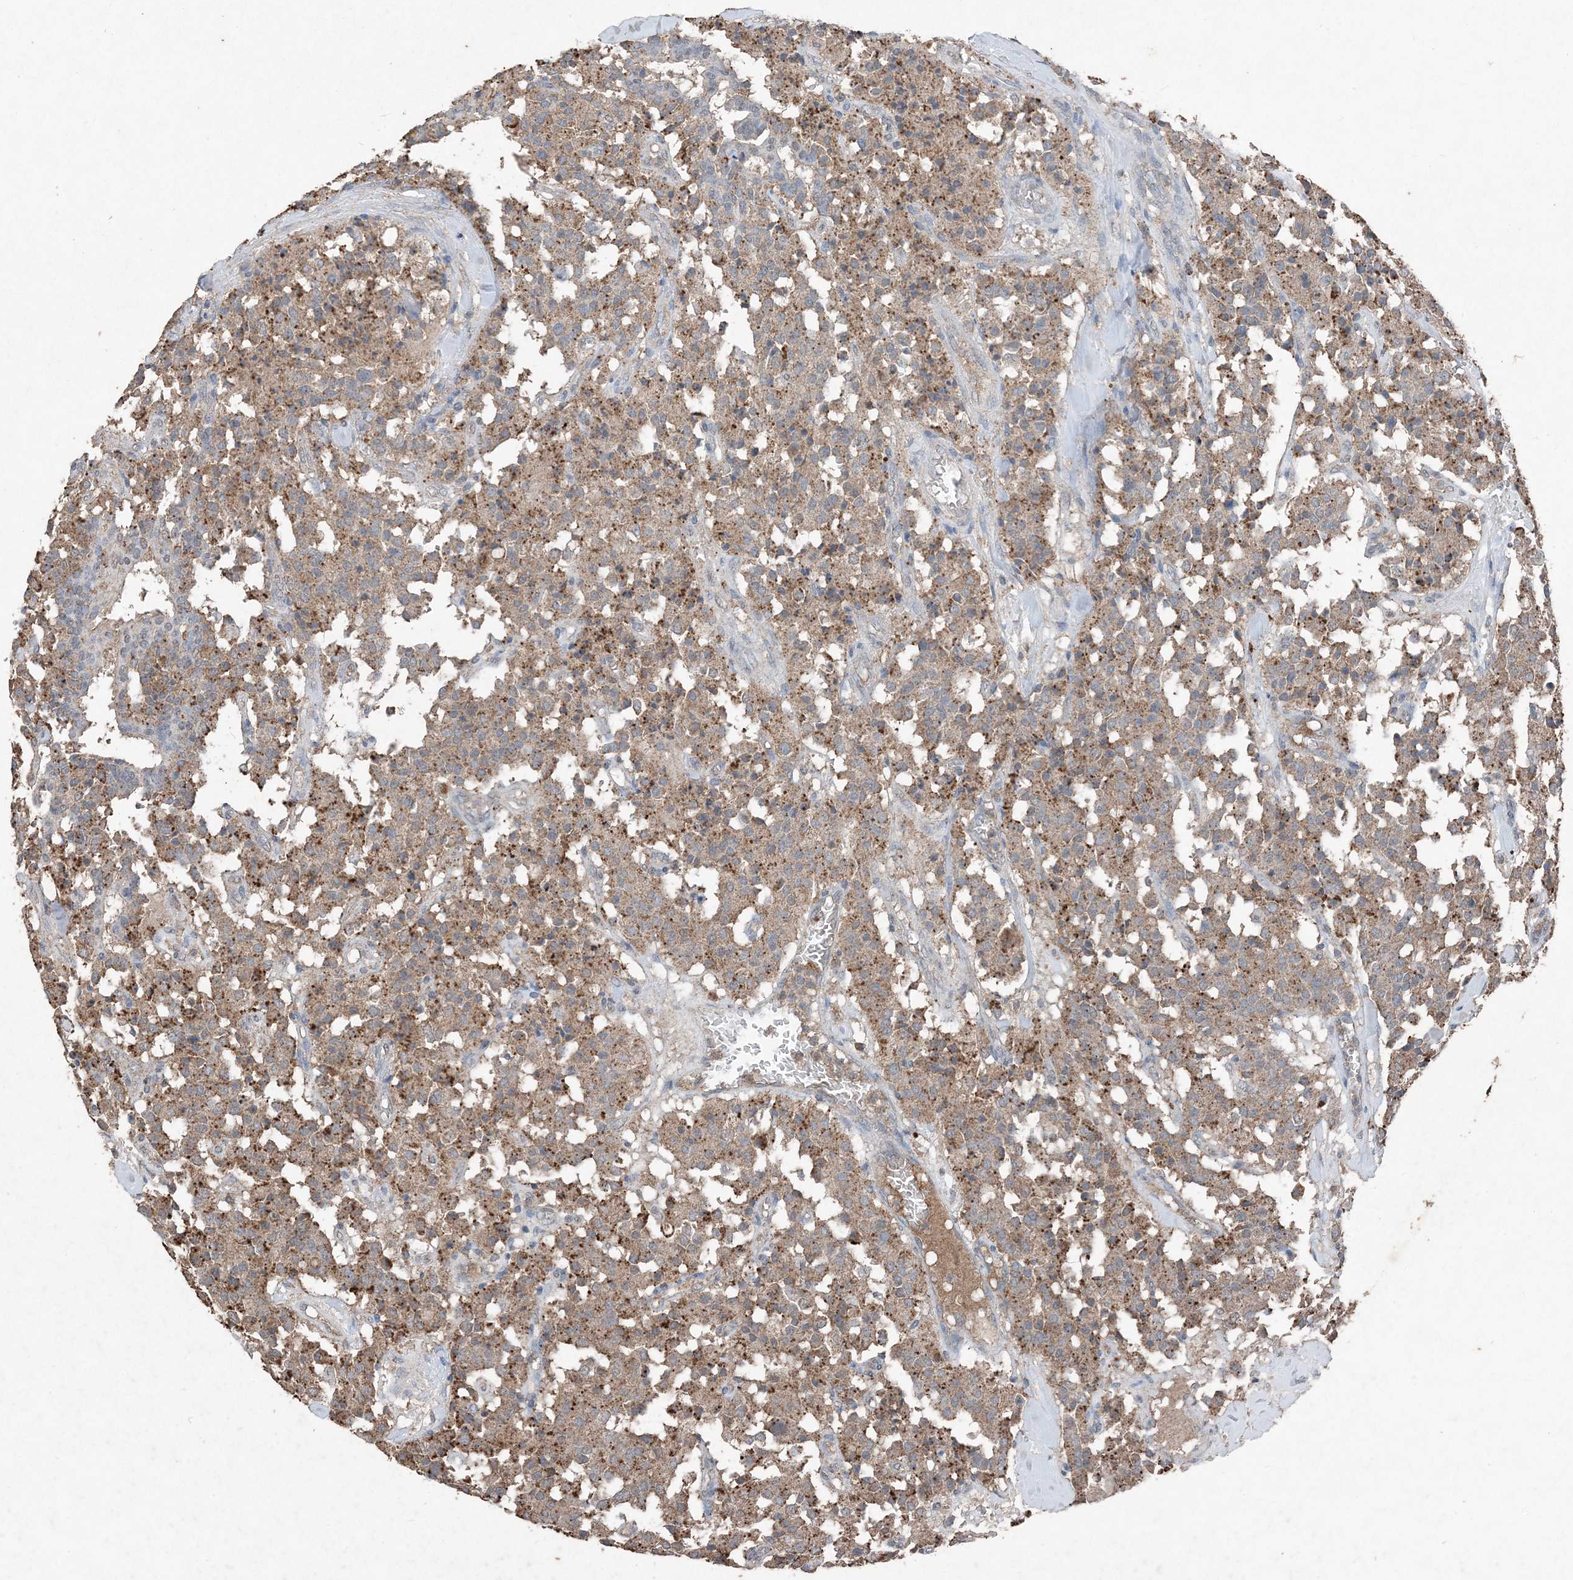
{"staining": {"intensity": "moderate", "quantity": ">75%", "location": "cytoplasmic/membranous"}, "tissue": "carcinoid", "cell_type": "Tumor cells", "image_type": "cancer", "snomed": [{"axis": "morphology", "description": "Carcinoid, malignant, NOS"}, {"axis": "topography", "description": "Lung"}], "caption": "A high-resolution image shows immunohistochemistry staining of carcinoid, which demonstrates moderate cytoplasmic/membranous expression in about >75% of tumor cells.", "gene": "FCN3", "patient": {"sex": "male", "age": 30}}